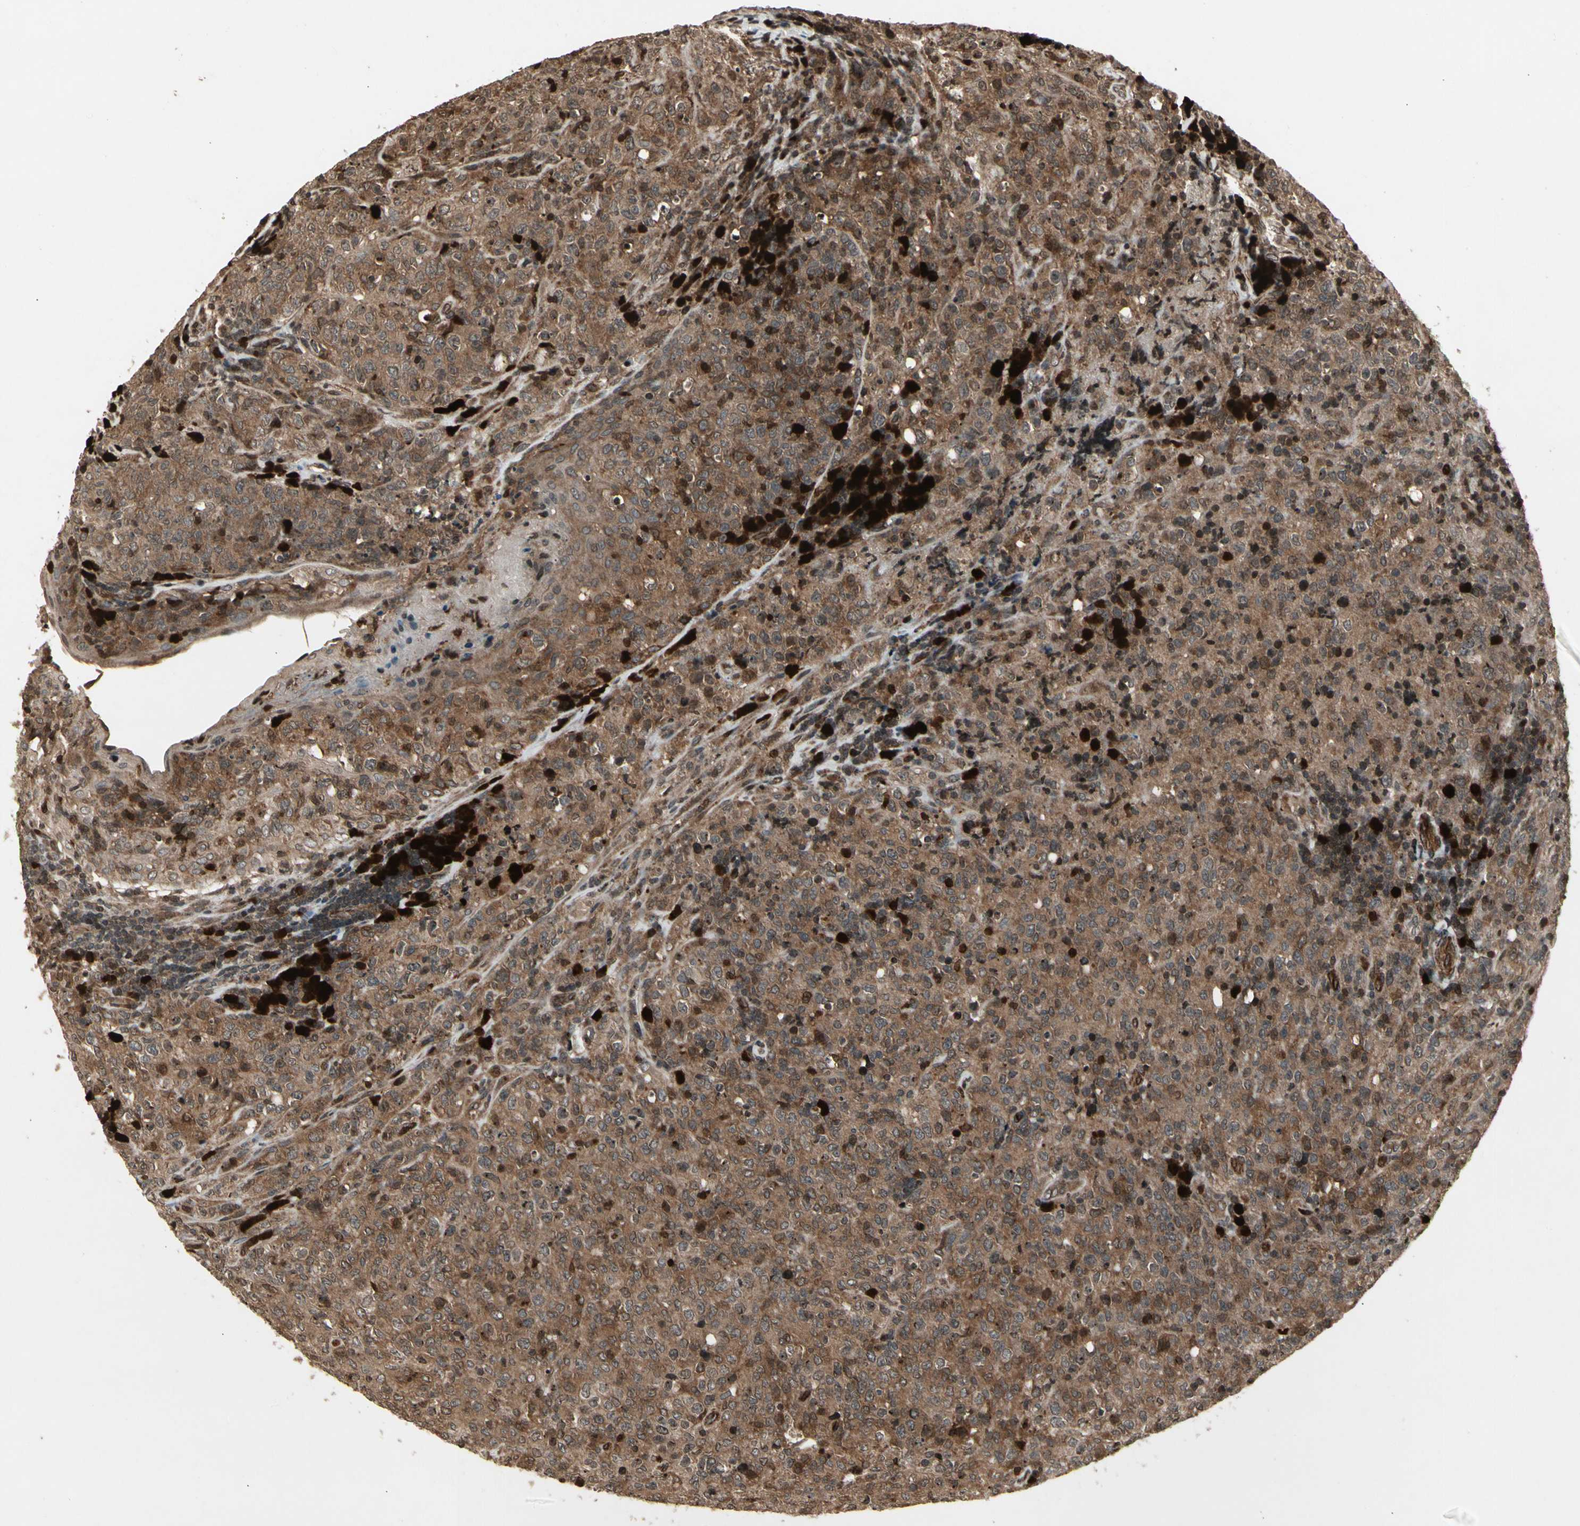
{"staining": {"intensity": "moderate", "quantity": ">75%", "location": "cytoplasmic/membranous"}, "tissue": "lymphoma", "cell_type": "Tumor cells", "image_type": "cancer", "snomed": [{"axis": "morphology", "description": "Malignant lymphoma, non-Hodgkin's type, High grade"}, {"axis": "topography", "description": "Tonsil"}], "caption": "Moderate cytoplasmic/membranous staining for a protein is identified in about >75% of tumor cells of lymphoma using IHC.", "gene": "GLRX", "patient": {"sex": "female", "age": 36}}